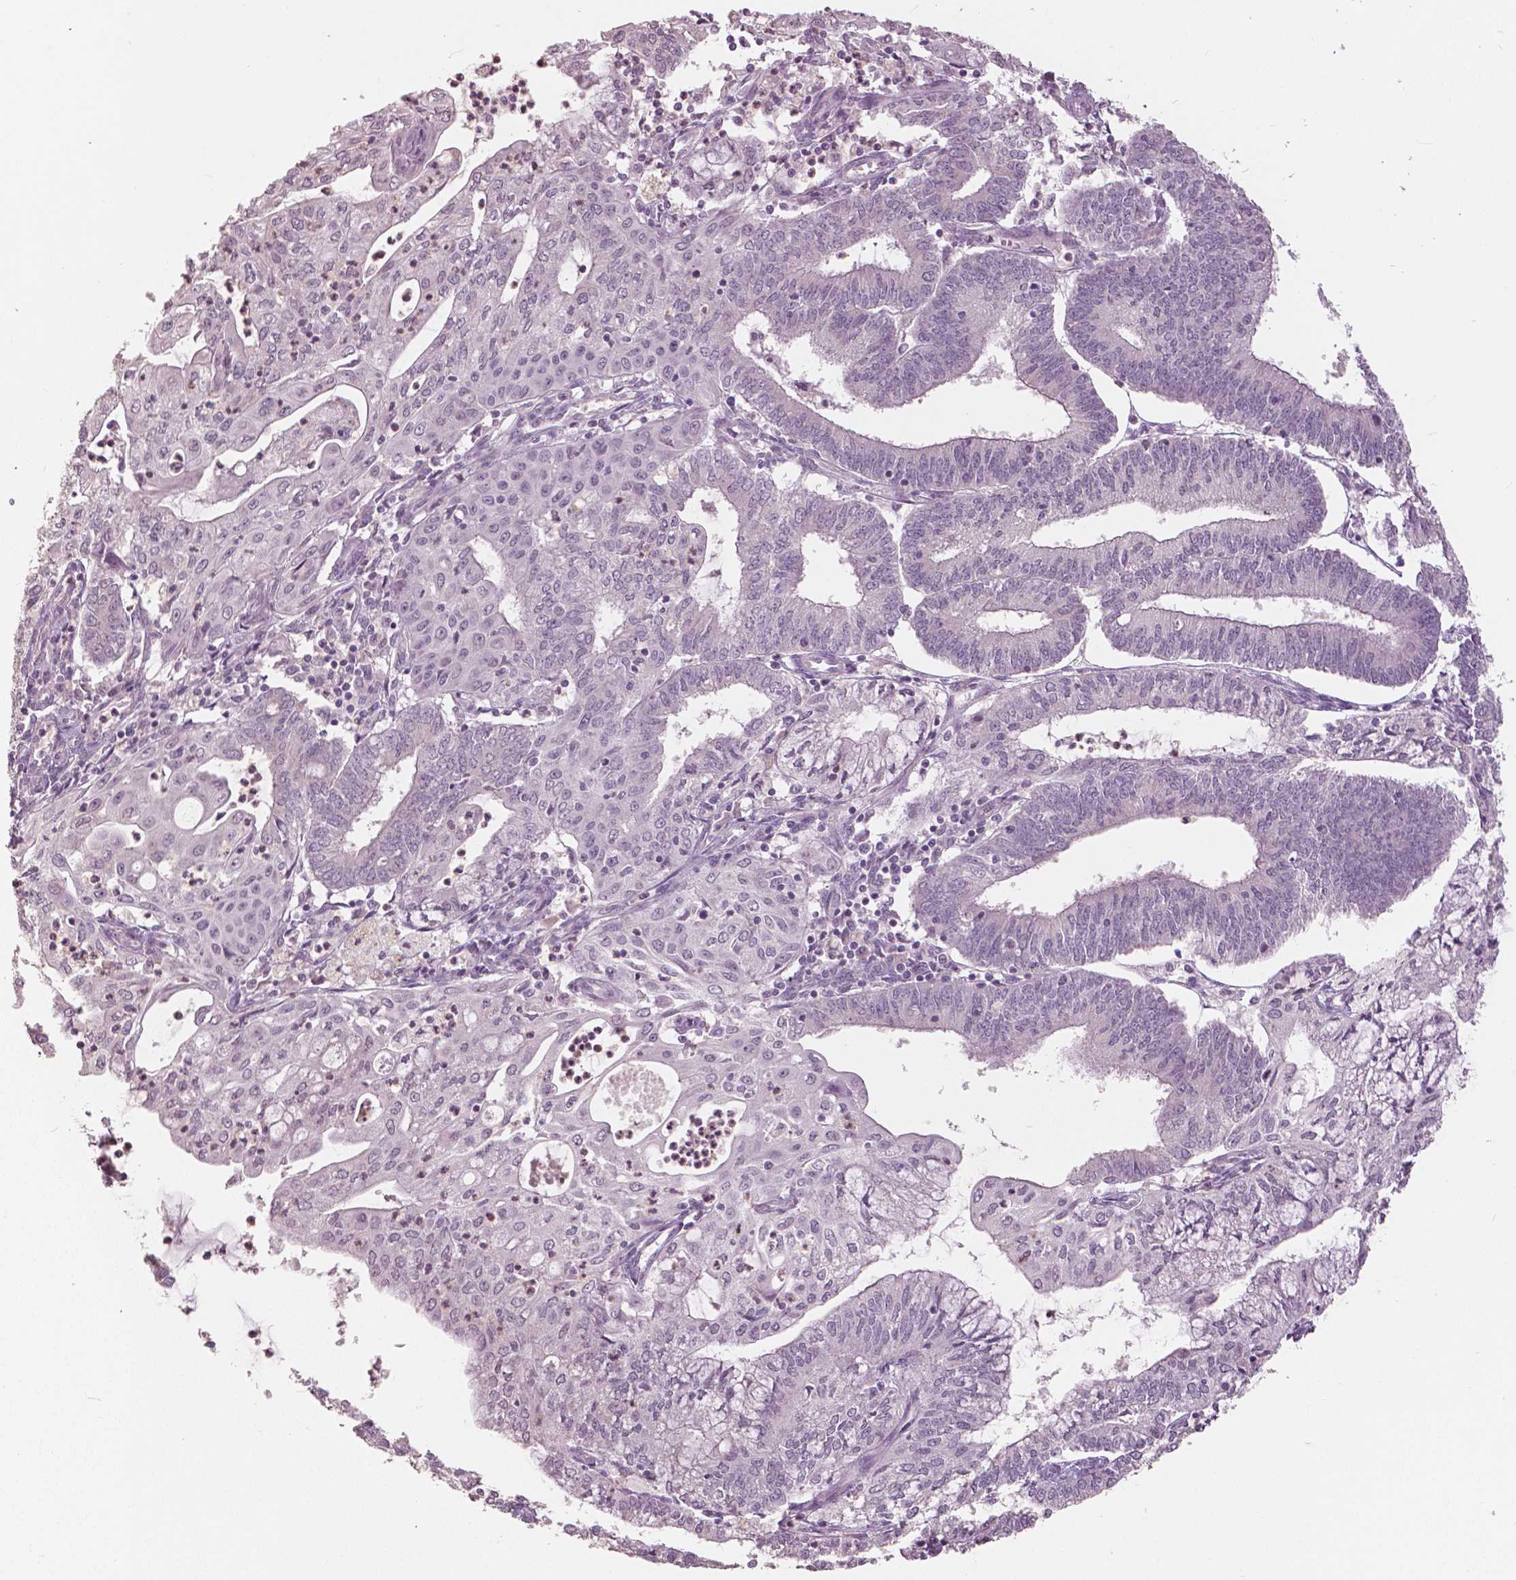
{"staining": {"intensity": "negative", "quantity": "none", "location": "none"}, "tissue": "endometrial cancer", "cell_type": "Tumor cells", "image_type": "cancer", "snomed": [{"axis": "morphology", "description": "Adenocarcinoma, NOS"}, {"axis": "topography", "description": "Endometrium"}], "caption": "This is an IHC histopathology image of human endometrial adenocarcinoma. There is no staining in tumor cells.", "gene": "NANOG", "patient": {"sex": "female", "age": 61}}